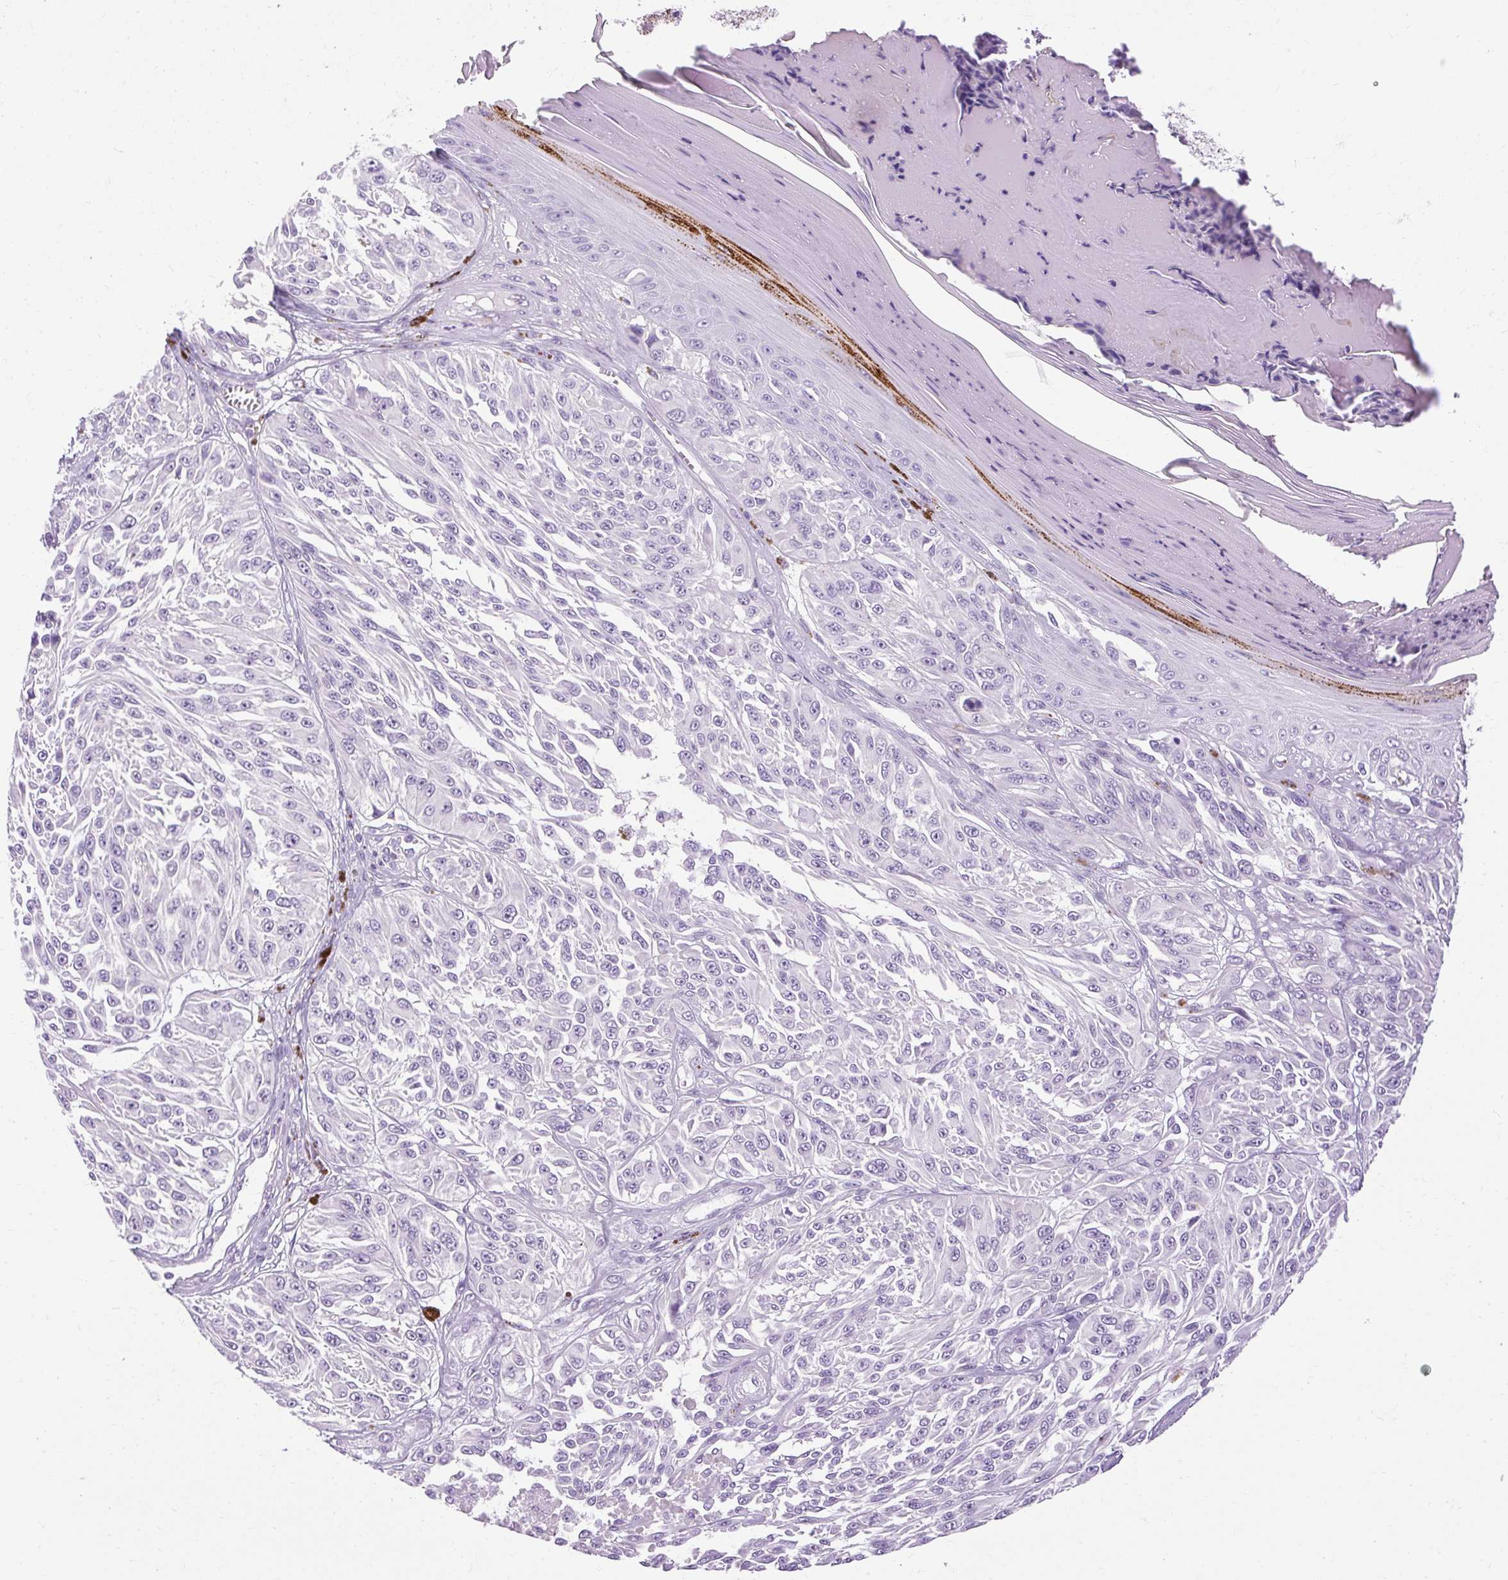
{"staining": {"intensity": "negative", "quantity": "none", "location": "none"}, "tissue": "melanoma", "cell_type": "Tumor cells", "image_type": "cancer", "snomed": [{"axis": "morphology", "description": "Malignant melanoma, NOS"}, {"axis": "topography", "description": "Skin"}], "caption": "Tumor cells are negative for brown protein staining in melanoma.", "gene": "B3GNT4", "patient": {"sex": "male", "age": 94}}